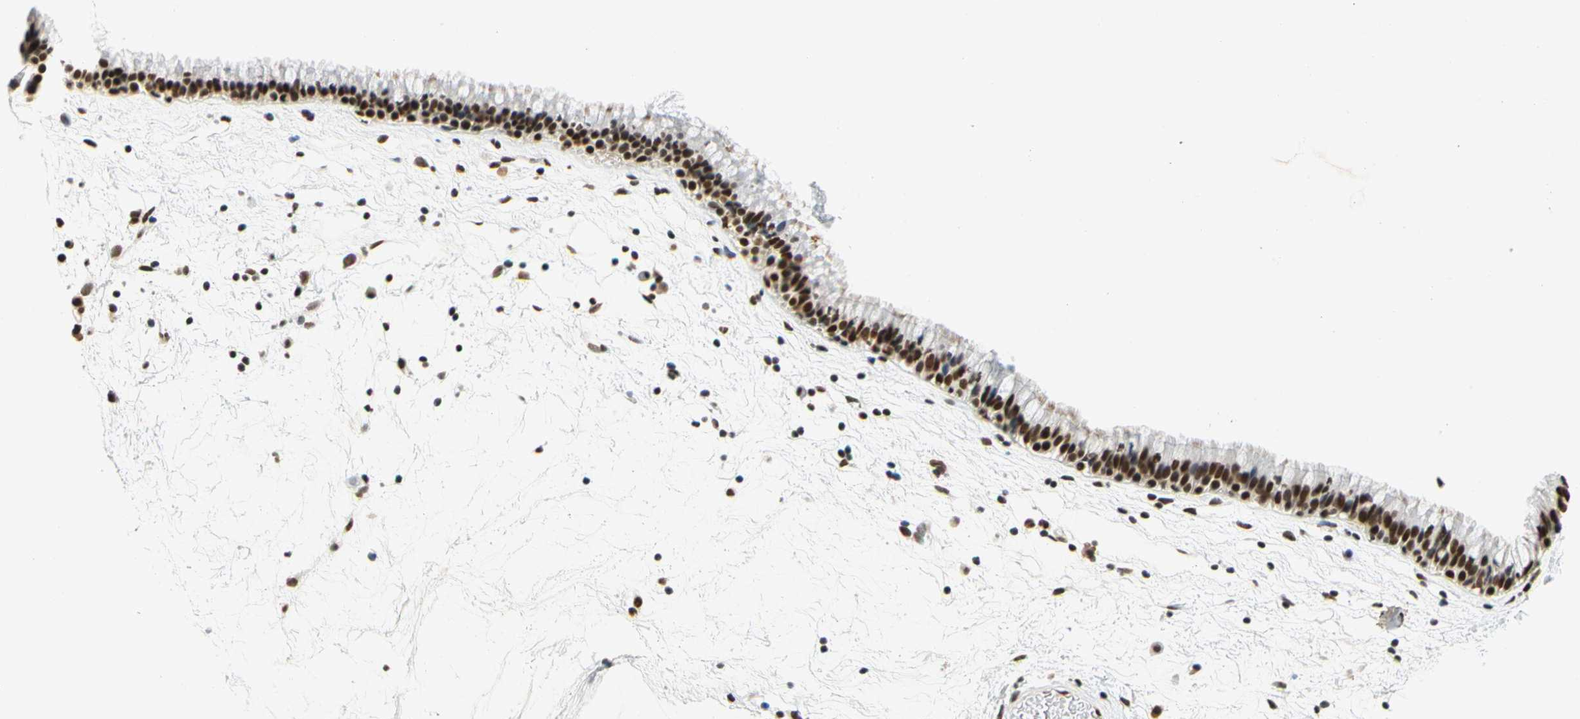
{"staining": {"intensity": "strong", "quantity": ">75%", "location": "nuclear"}, "tissue": "nasopharynx", "cell_type": "Respiratory epithelial cells", "image_type": "normal", "snomed": [{"axis": "morphology", "description": "Normal tissue, NOS"}, {"axis": "morphology", "description": "Inflammation, NOS"}, {"axis": "topography", "description": "Nasopharynx"}], "caption": "High-magnification brightfield microscopy of normal nasopharynx stained with DAB (3,3'-diaminobenzidine) (brown) and counterstained with hematoxylin (blue). respiratory epithelial cells exhibit strong nuclear expression is identified in approximately>75% of cells. The staining was performed using DAB (3,3'-diaminobenzidine), with brown indicating positive protein expression. Nuclei are stained blue with hematoxylin.", "gene": "ZSCAN16", "patient": {"sex": "male", "age": 48}}